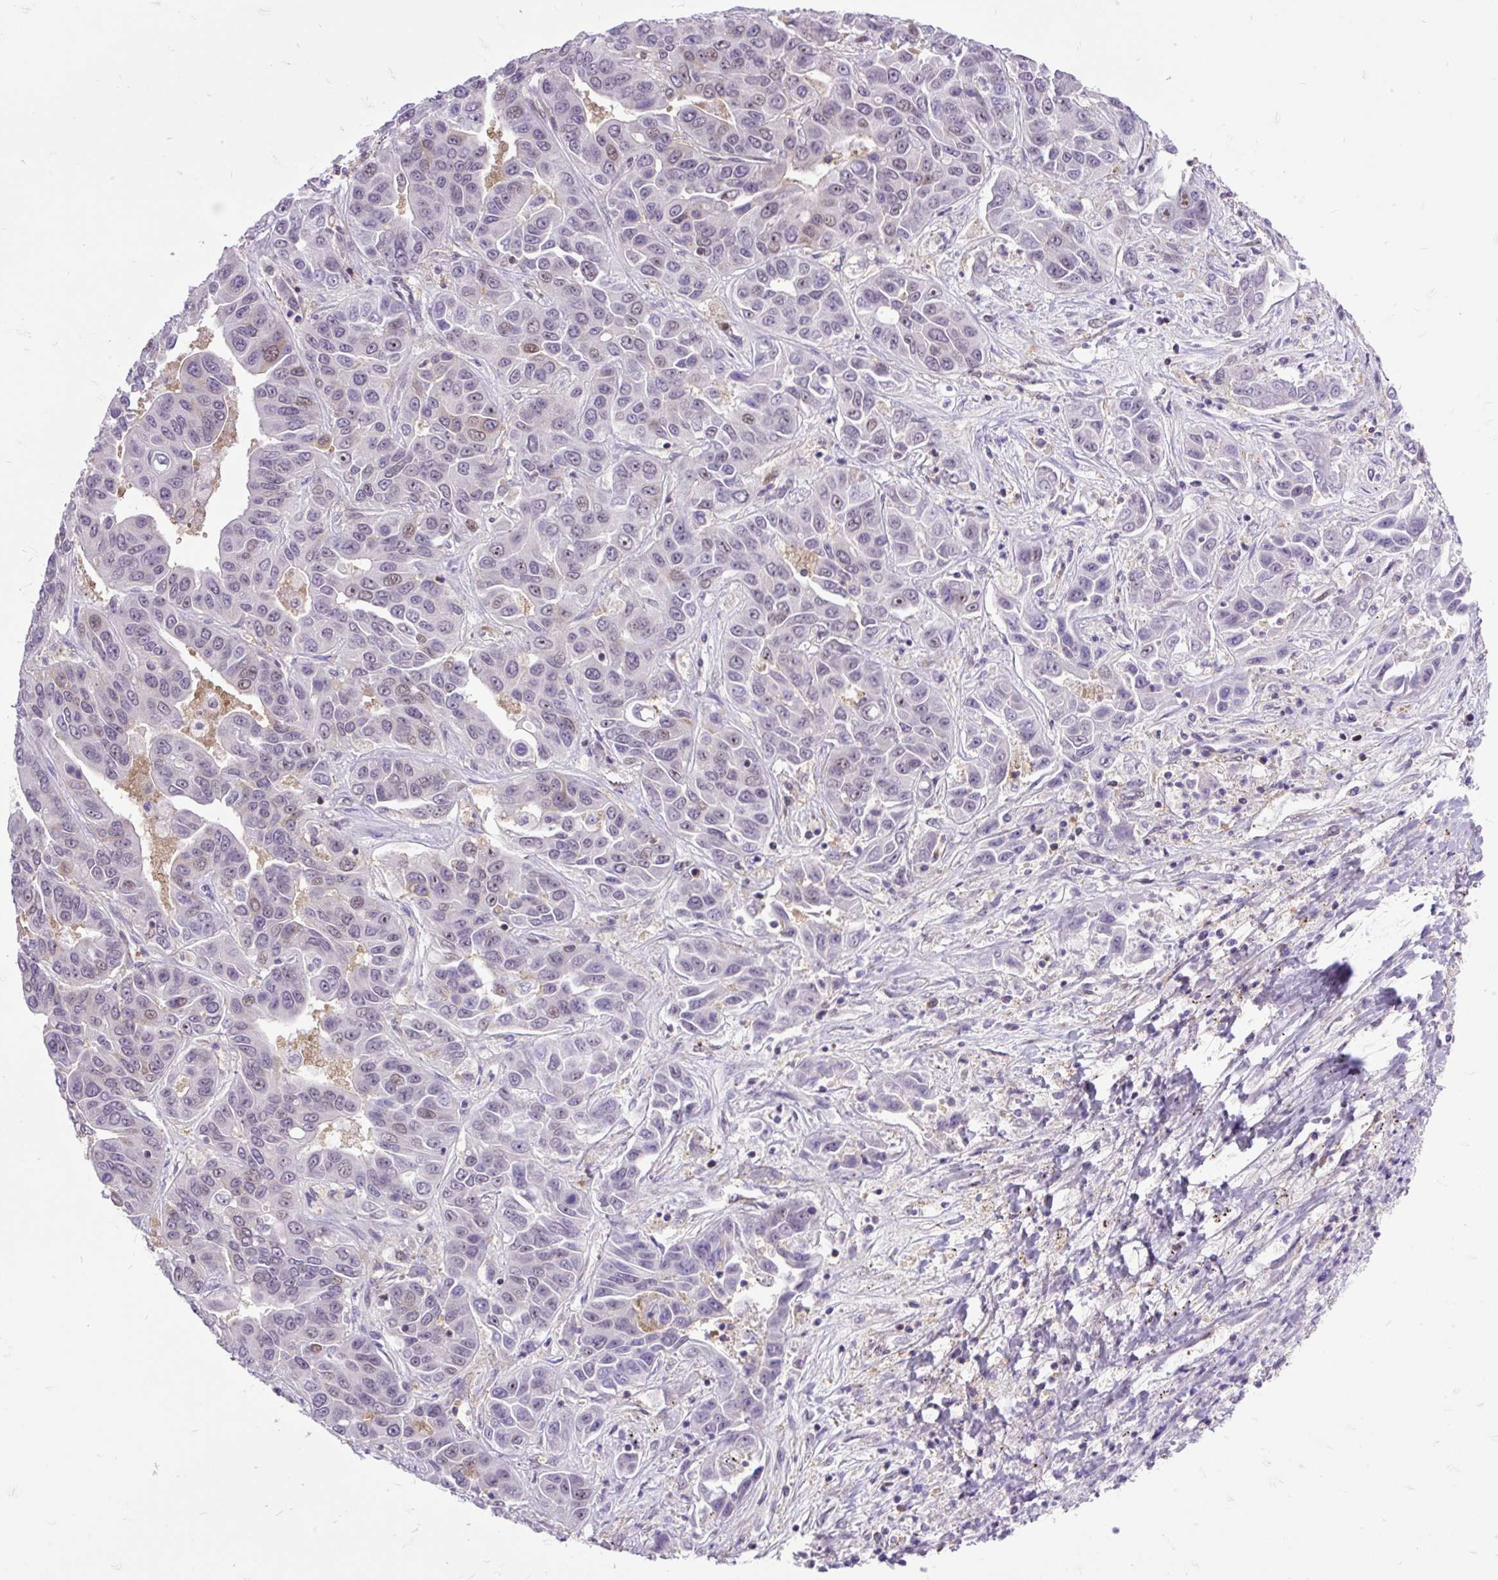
{"staining": {"intensity": "weak", "quantity": "<25%", "location": "nuclear"}, "tissue": "liver cancer", "cell_type": "Tumor cells", "image_type": "cancer", "snomed": [{"axis": "morphology", "description": "Cholangiocarcinoma"}, {"axis": "topography", "description": "Liver"}], "caption": "Tumor cells are negative for protein expression in human liver cancer. Brightfield microscopy of immunohistochemistry stained with DAB (brown) and hematoxylin (blue), captured at high magnification.", "gene": "TRIM17", "patient": {"sex": "female", "age": 52}}